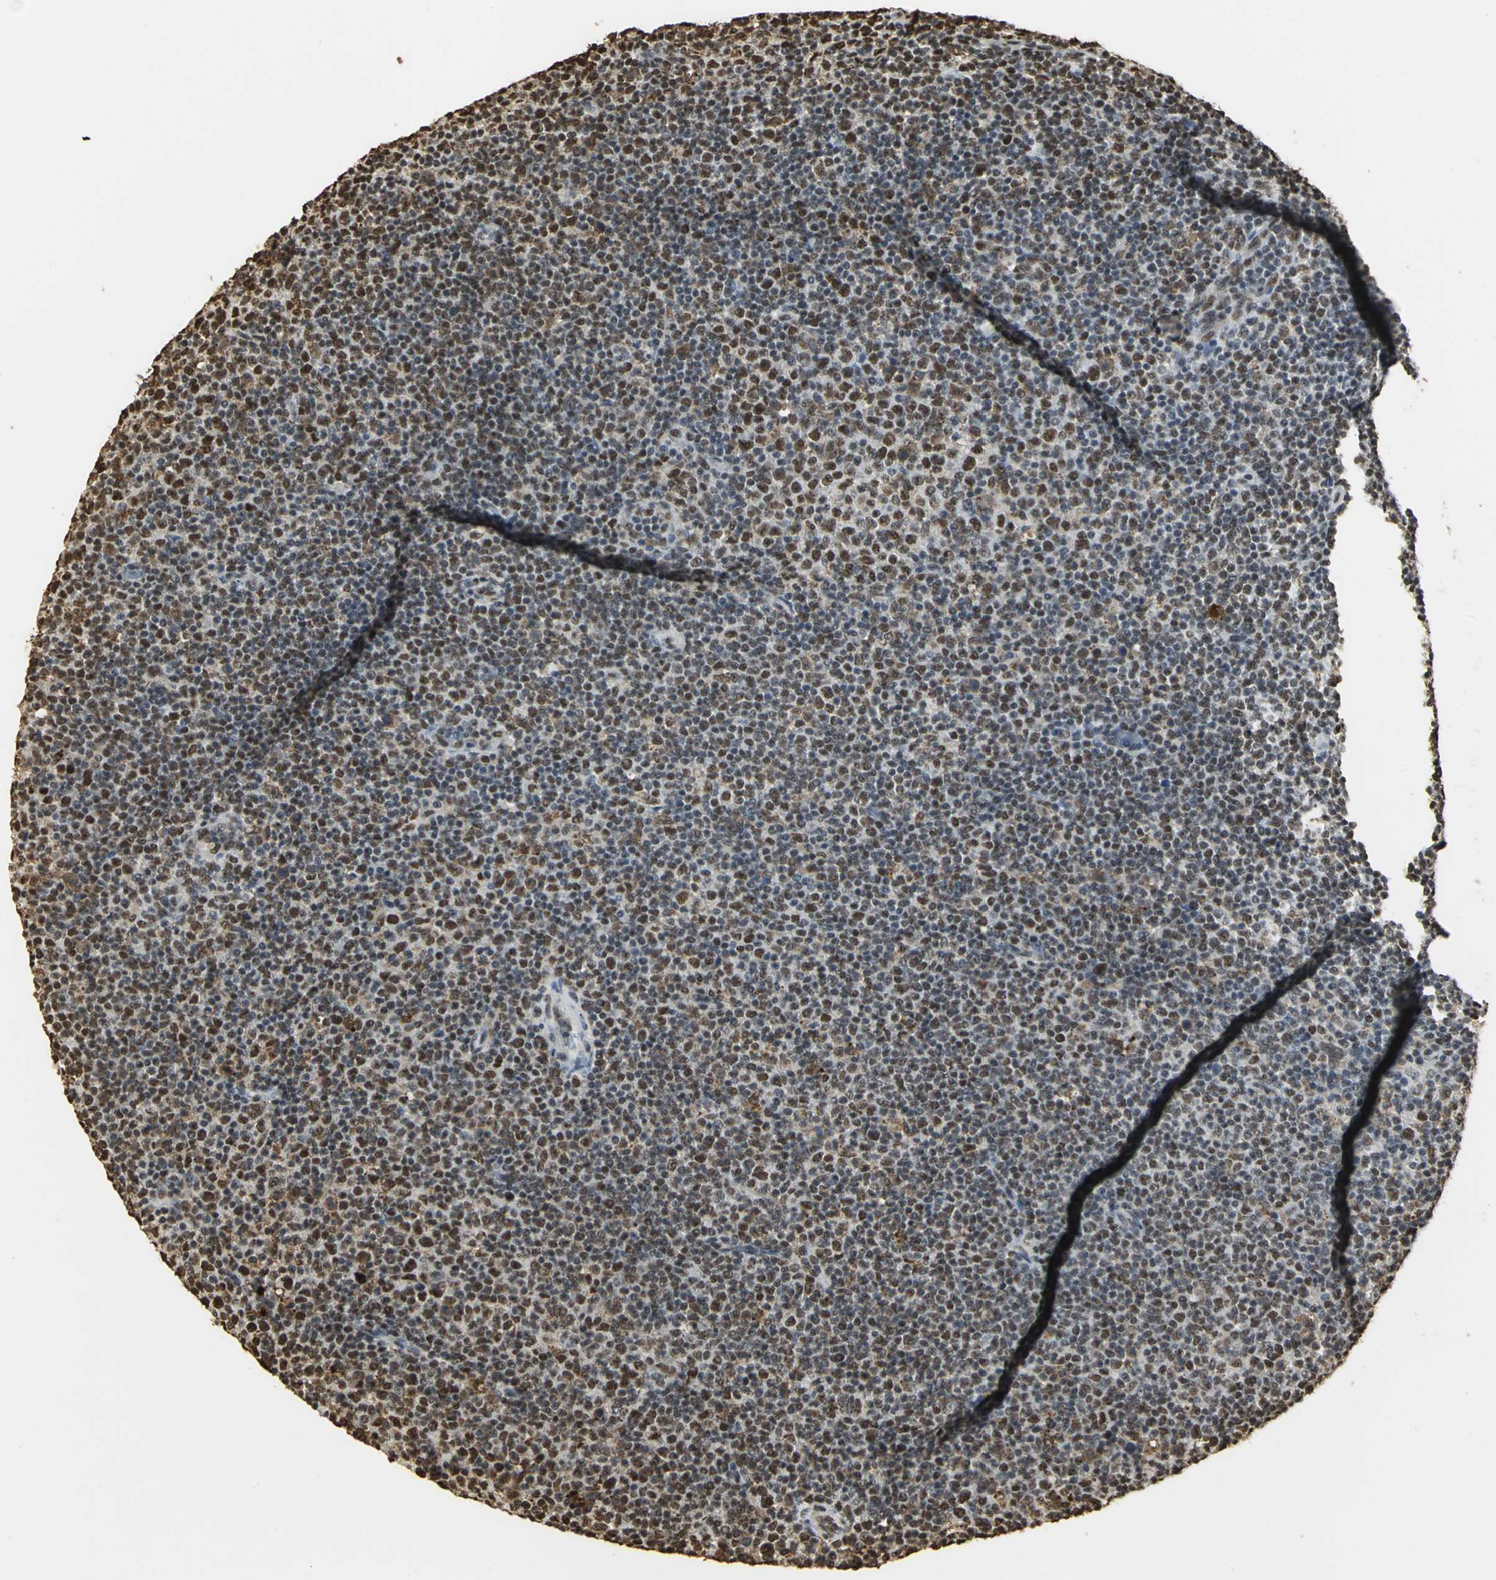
{"staining": {"intensity": "strong", "quantity": ">75%", "location": "nuclear"}, "tissue": "lymphoma", "cell_type": "Tumor cells", "image_type": "cancer", "snomed": [{"axis": "morphology", "description": "Malignant lymphoma, non-Hodgkin's type, Low grade"}, {"axis": "topography", "description": "Lymph node"}], "caption": "IHC (DAB (3,3'-diaminobenzidine)) staining of low-grade malignant lymphoma, non-Hodgkin's type reveals strong nuclear protein positivity in approximately >75% of tumor cells.", "gene": "SET", "patient": {"sex": "male", "age": 70}}